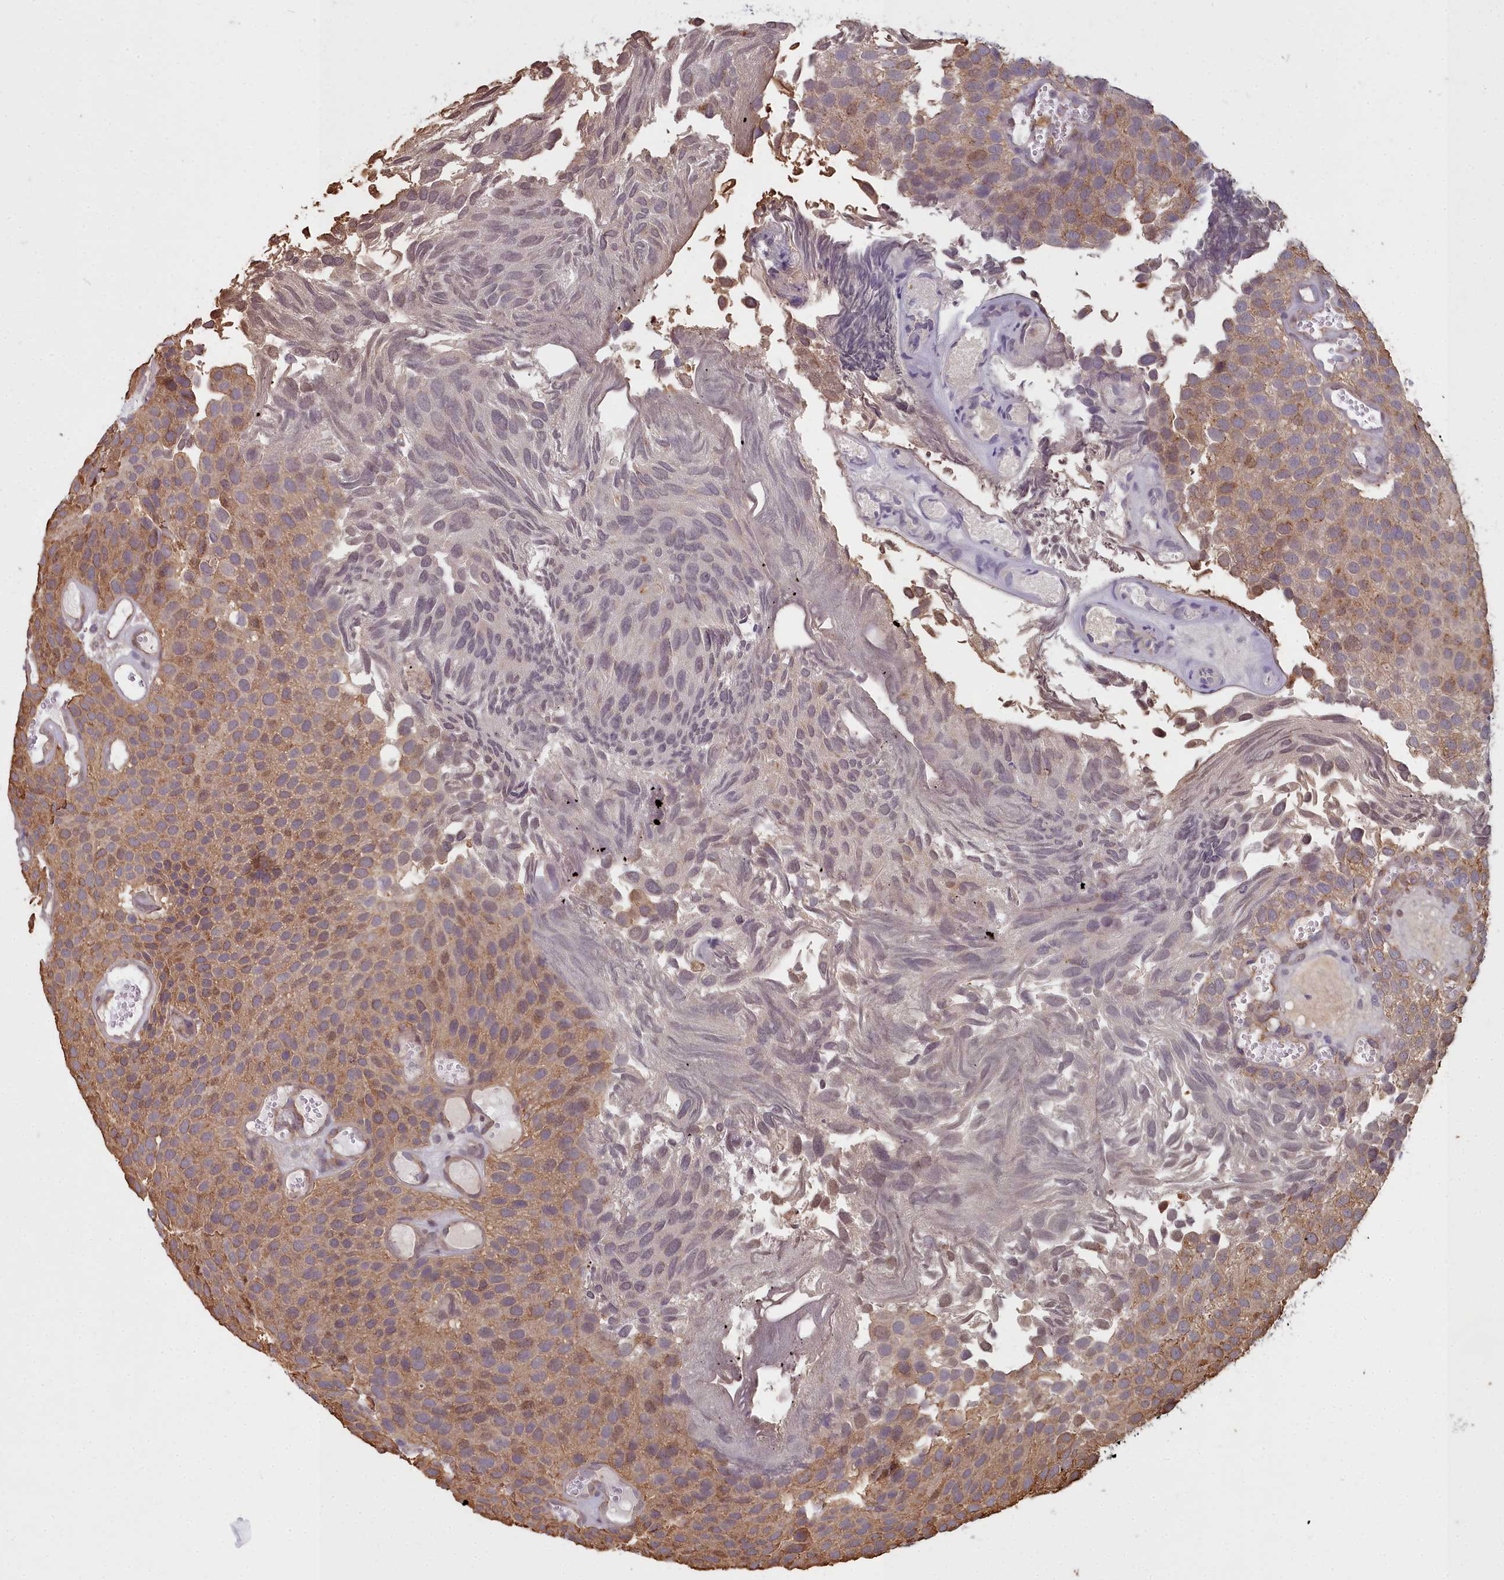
{"staining": {"intensity": "moderate", "quantity": "25%-75%", "location": "cytoplasmic/membranous"}, "tissue": "urothelial cancer", "cell_type": "Tumor cells", "image_type": "cancer", "snomed": [{"axis": "morphology", "description": "Urothelial carcinoma, Low grade"}, {"axis": "topography", "description": "Urinary bladder"}], "caption": "This histopathology image exhibits immunohistochemistry (IHC) staining of human urothelial carcinoma (low-grade), with medium moderate cytoplasmic/membranous expression in about 25%-75% of tumor cells.", "gene": "ZNF626", "patient": {"sex": "male", "age": 89}}